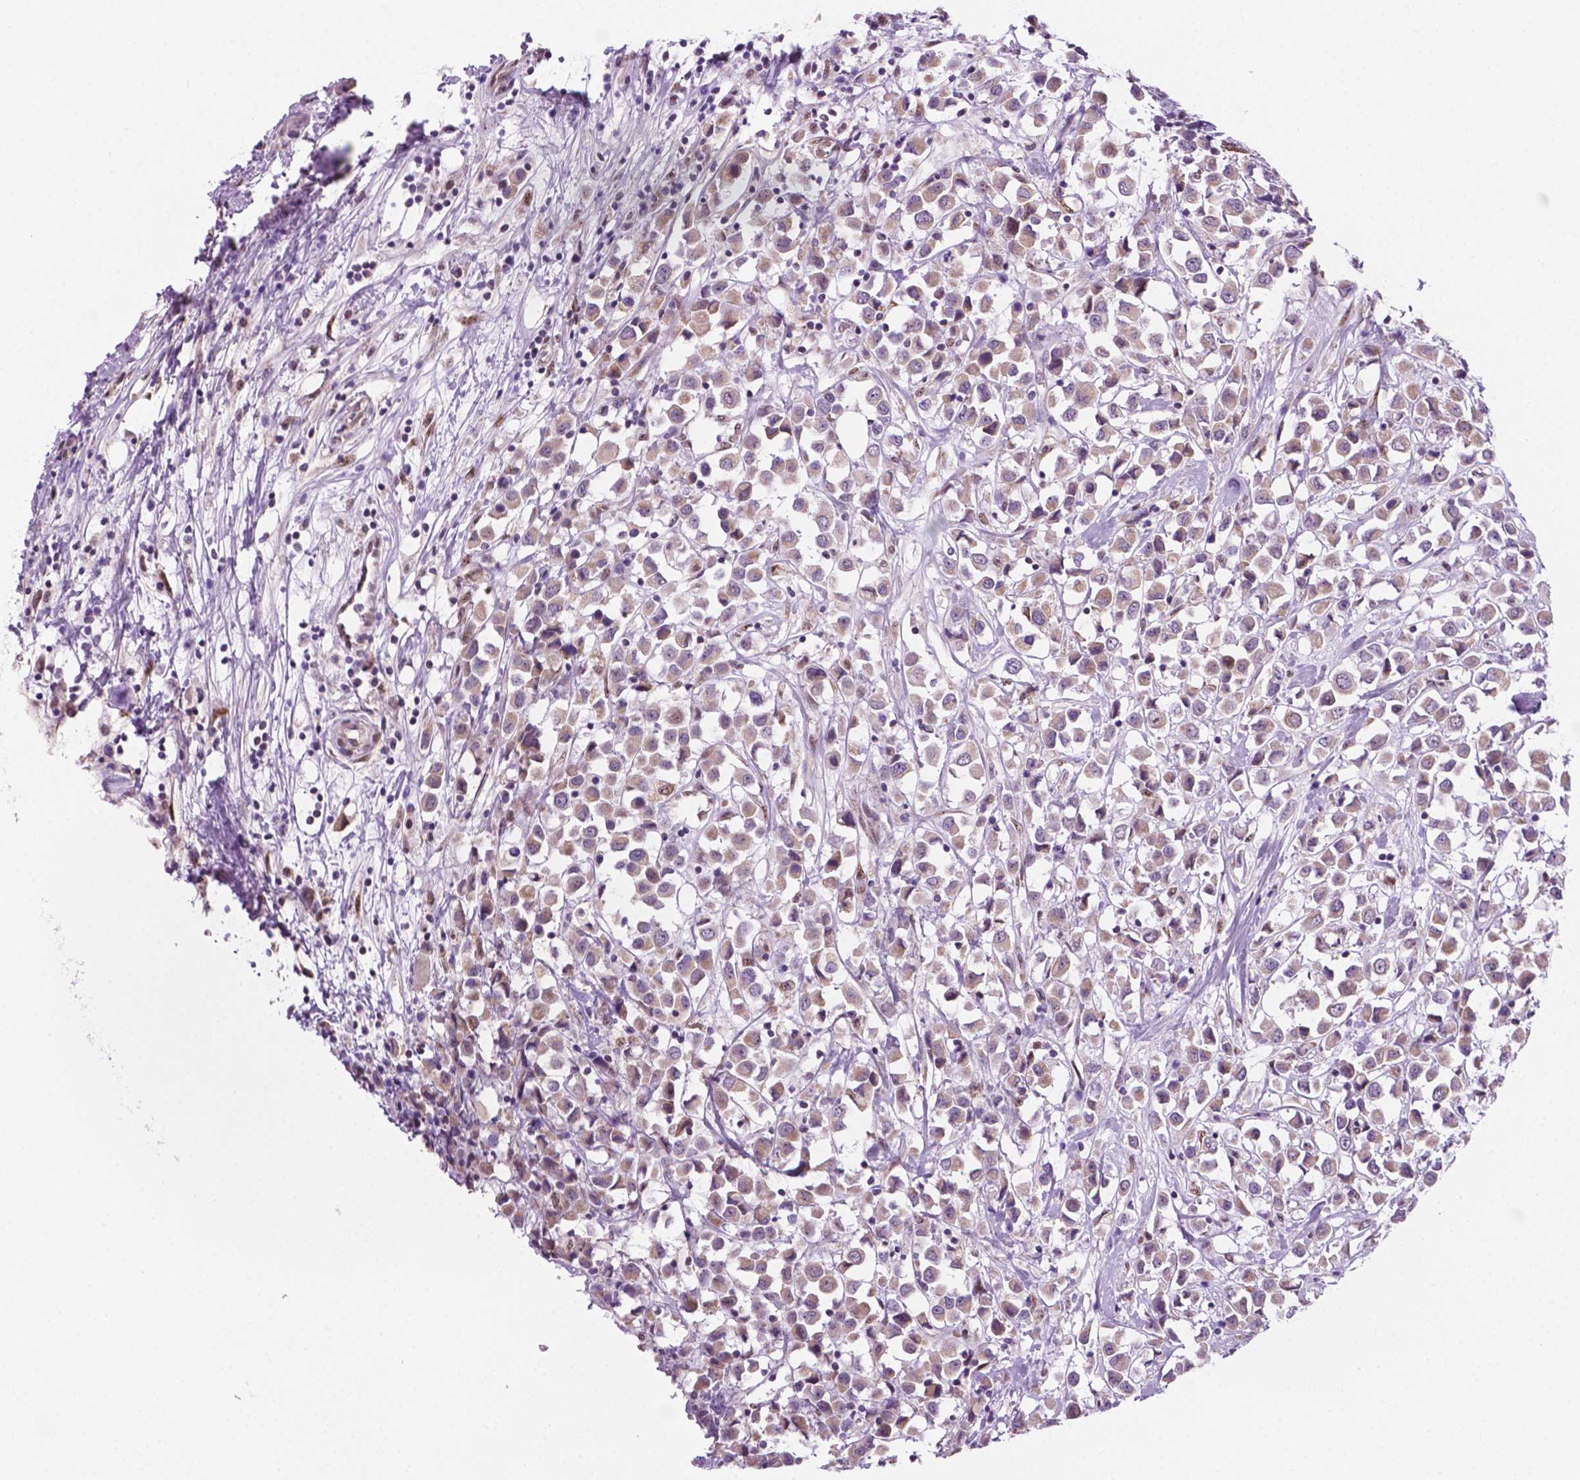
{"staining": {"intensity": "weak", "quantity": "25%-75%", "location": "cytoplasmic/membranous"}, "tissue": "breast cancer", "cell_type": "Tumor cells", "image_type": "cancer", "snomed": [{"axis": "morphology", "description": "Duct carcinoma"}, {"axis": "topography", "description": "Breast"}], "caption": "Protein expression analysis of human breast invasive ductal carcinoma reveals weak cytoplasmic/membranous expression in approximately 25%-75% of tumor cells.", "gene": "C18orf21", "patient": {"sex": "female", "age": 61}}